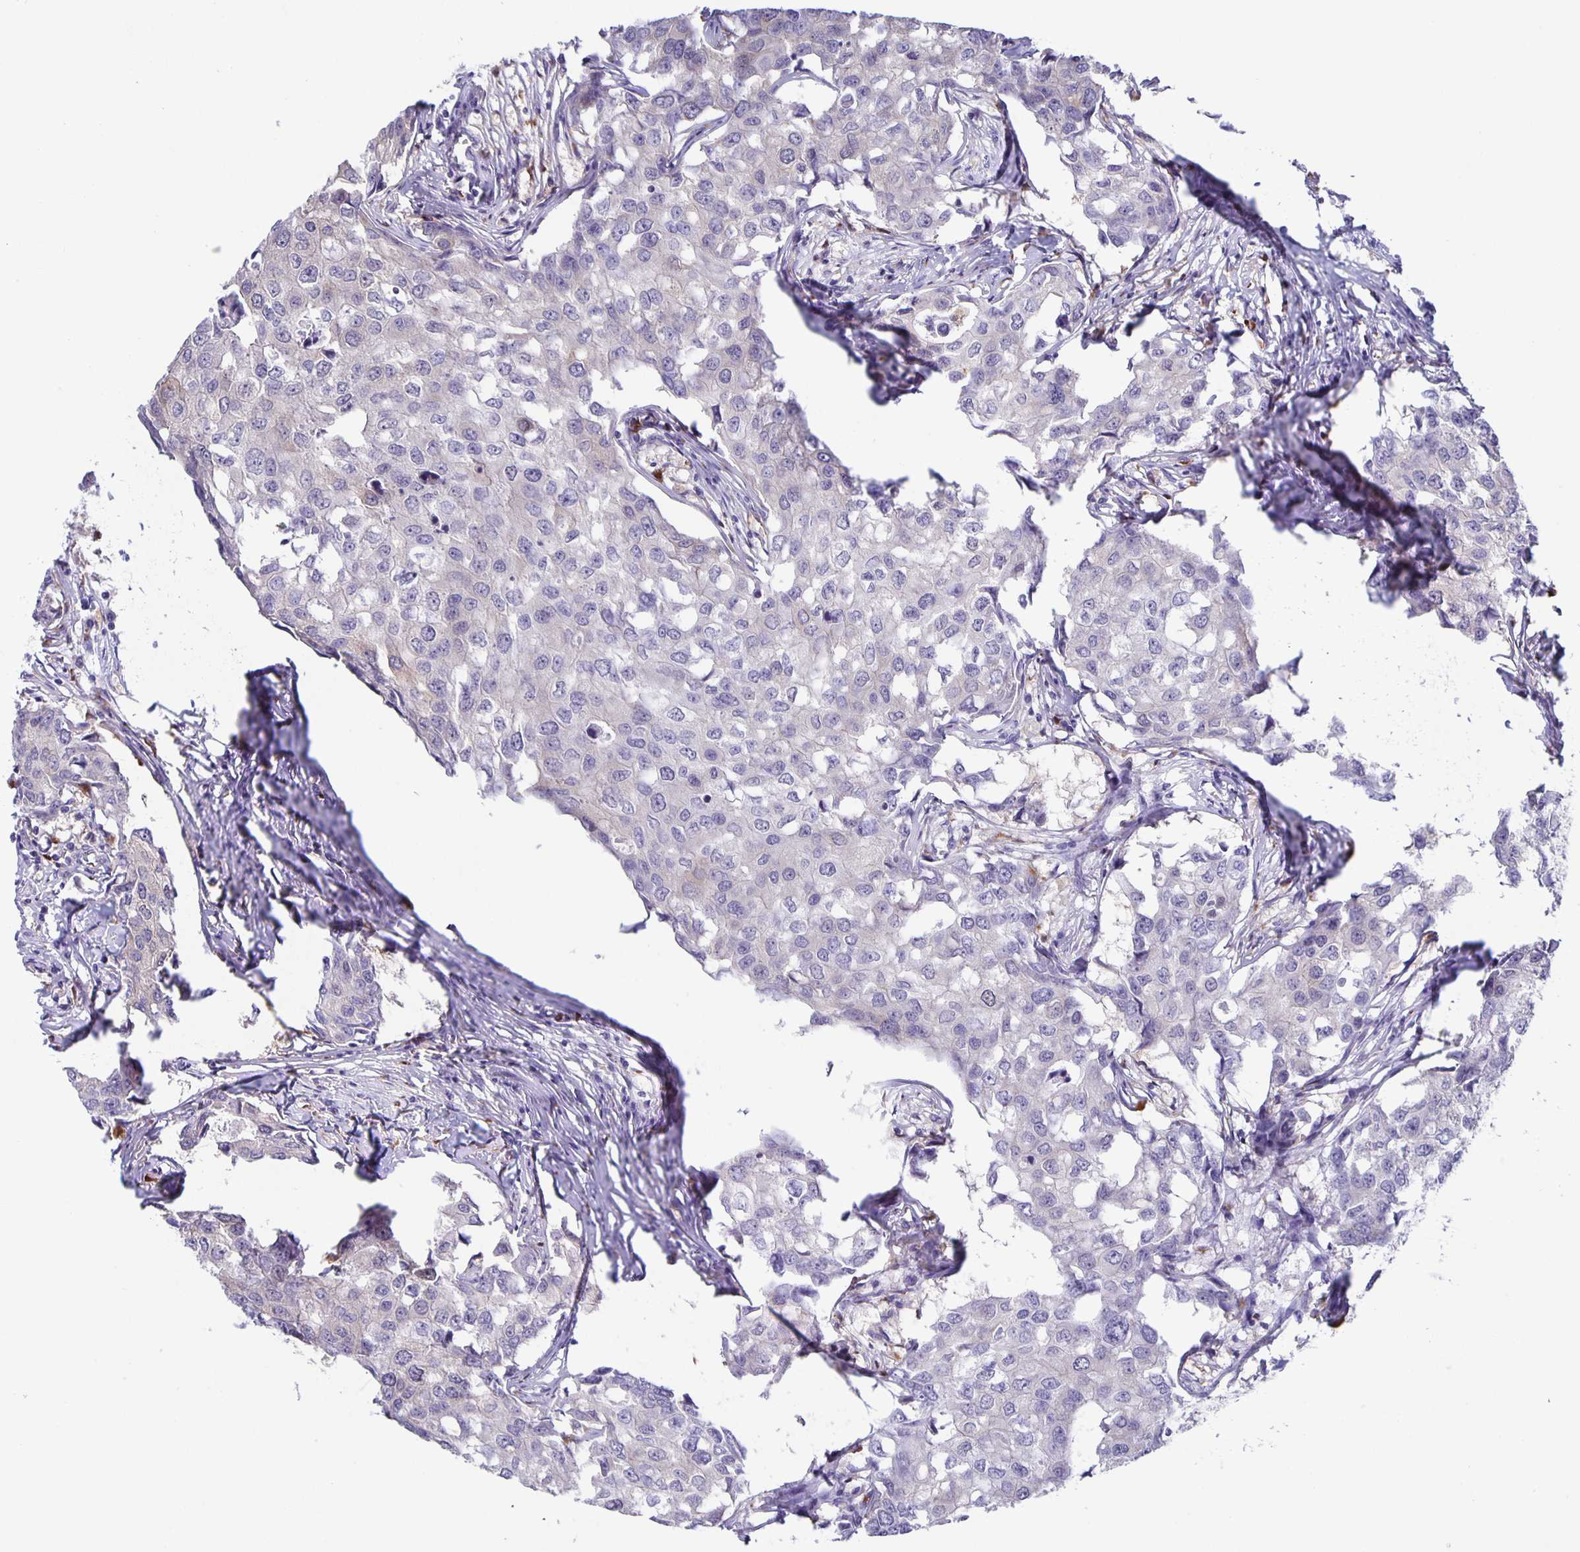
{"staining": {"intensity": "negative", "quantity": "none", "location": "none"}, "tissue": "breast cancer", "cell_type": "Tumor cells", "image_type": "cancer", "snomed": [{"axis": "morphology", "description": "Duct carcinoma"}, {"axis": "topography", "description": "Breast"}], "caption": "Immunohistochemistry (IHC) image of neoplastic tissue: human breast cancer stained with DAB exhibits no significant protein staining in tumor cells.", "gene": "LIPA", "patient": {"sex": "female", "age": 27}}